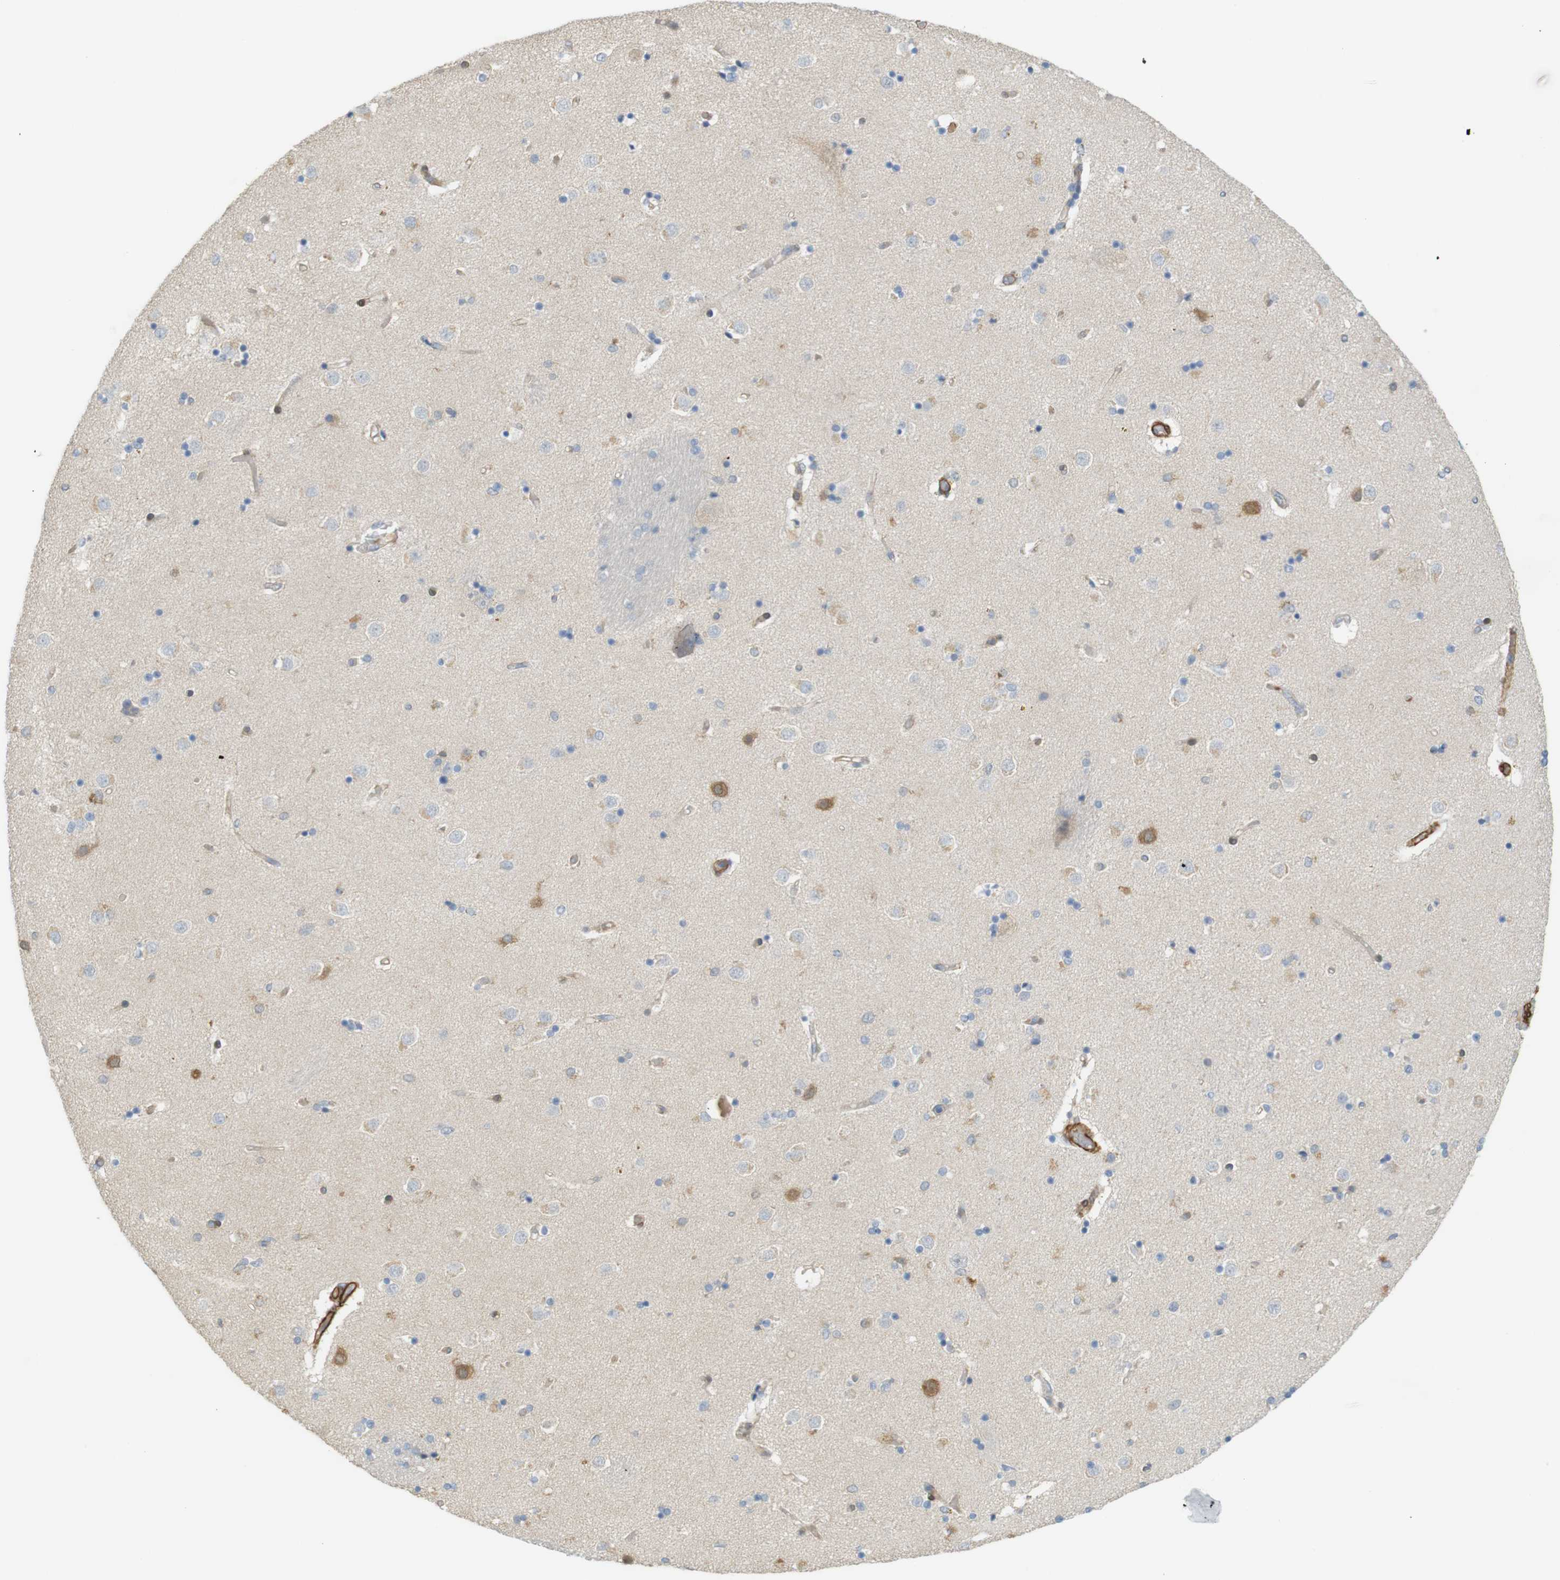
{"staining": {"intensity": "moderate", "quantity": "<25%", "location": "cytoplasmic/membranous"}, "tissue": "caudate", "cell_type": "Glial cells", "image_type": "normal", "snomed": [{"axis": "morphology", "description": "Normal tissue, NOS"}, {"axis": "topography", "description": "Lateral ventricle wall"}], "caption": "Immunohistochemical staining of benign human caudate displays <25% levels of moderate cytoplasmic/membranous protein positivity in approximately <25% of glial cells.", "gene": "PDE3A", "patient": {"sex": "female", "age": 54}}